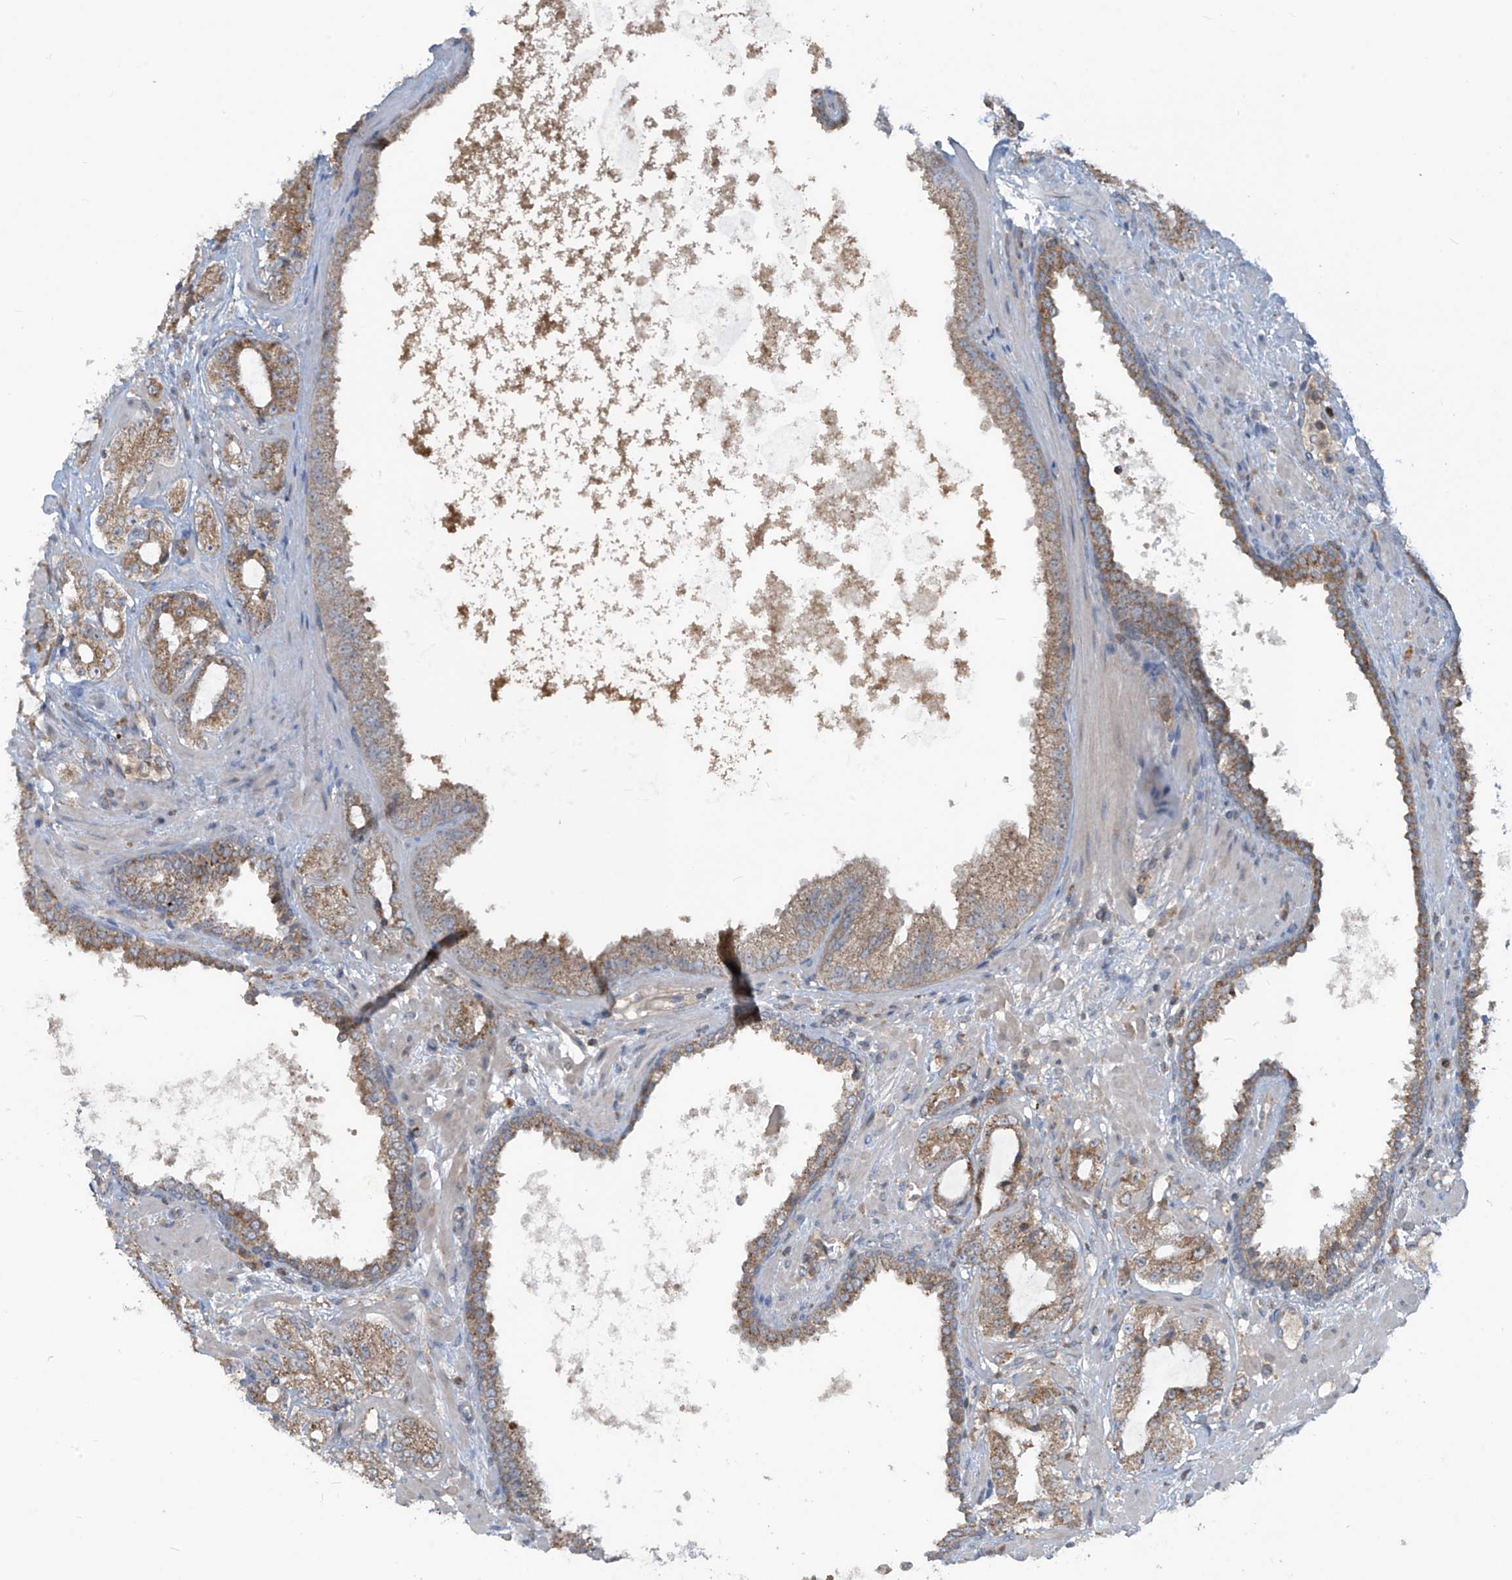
{"staining": {"intensity": "moderate", "quantity": ">75%", "location": "cytoplasmic/membranous"}, "tissue": "prostate cancer", "cell_type": "Tumor cells", "image_type": "cancer", "snomed": [{"axis": "morphology", "description": "Adenocarcinoma, High grade"}, {"axis": "topography", "description": "Prostate"}], "caption": "Immunohistochemistry staining of prostate cancer, which displays medium levels of moderate cytoplasmic/membranous positivity in about >75% of tumor cells indicating moderate cytoplasmic/membranous protein staining. The staining was performed using DAB (brown) for protein detection and nuclei were counterstained in hematoxylin (blue).", "gene": "PARVG", "patient": {"sex": "male", "age": 64}}